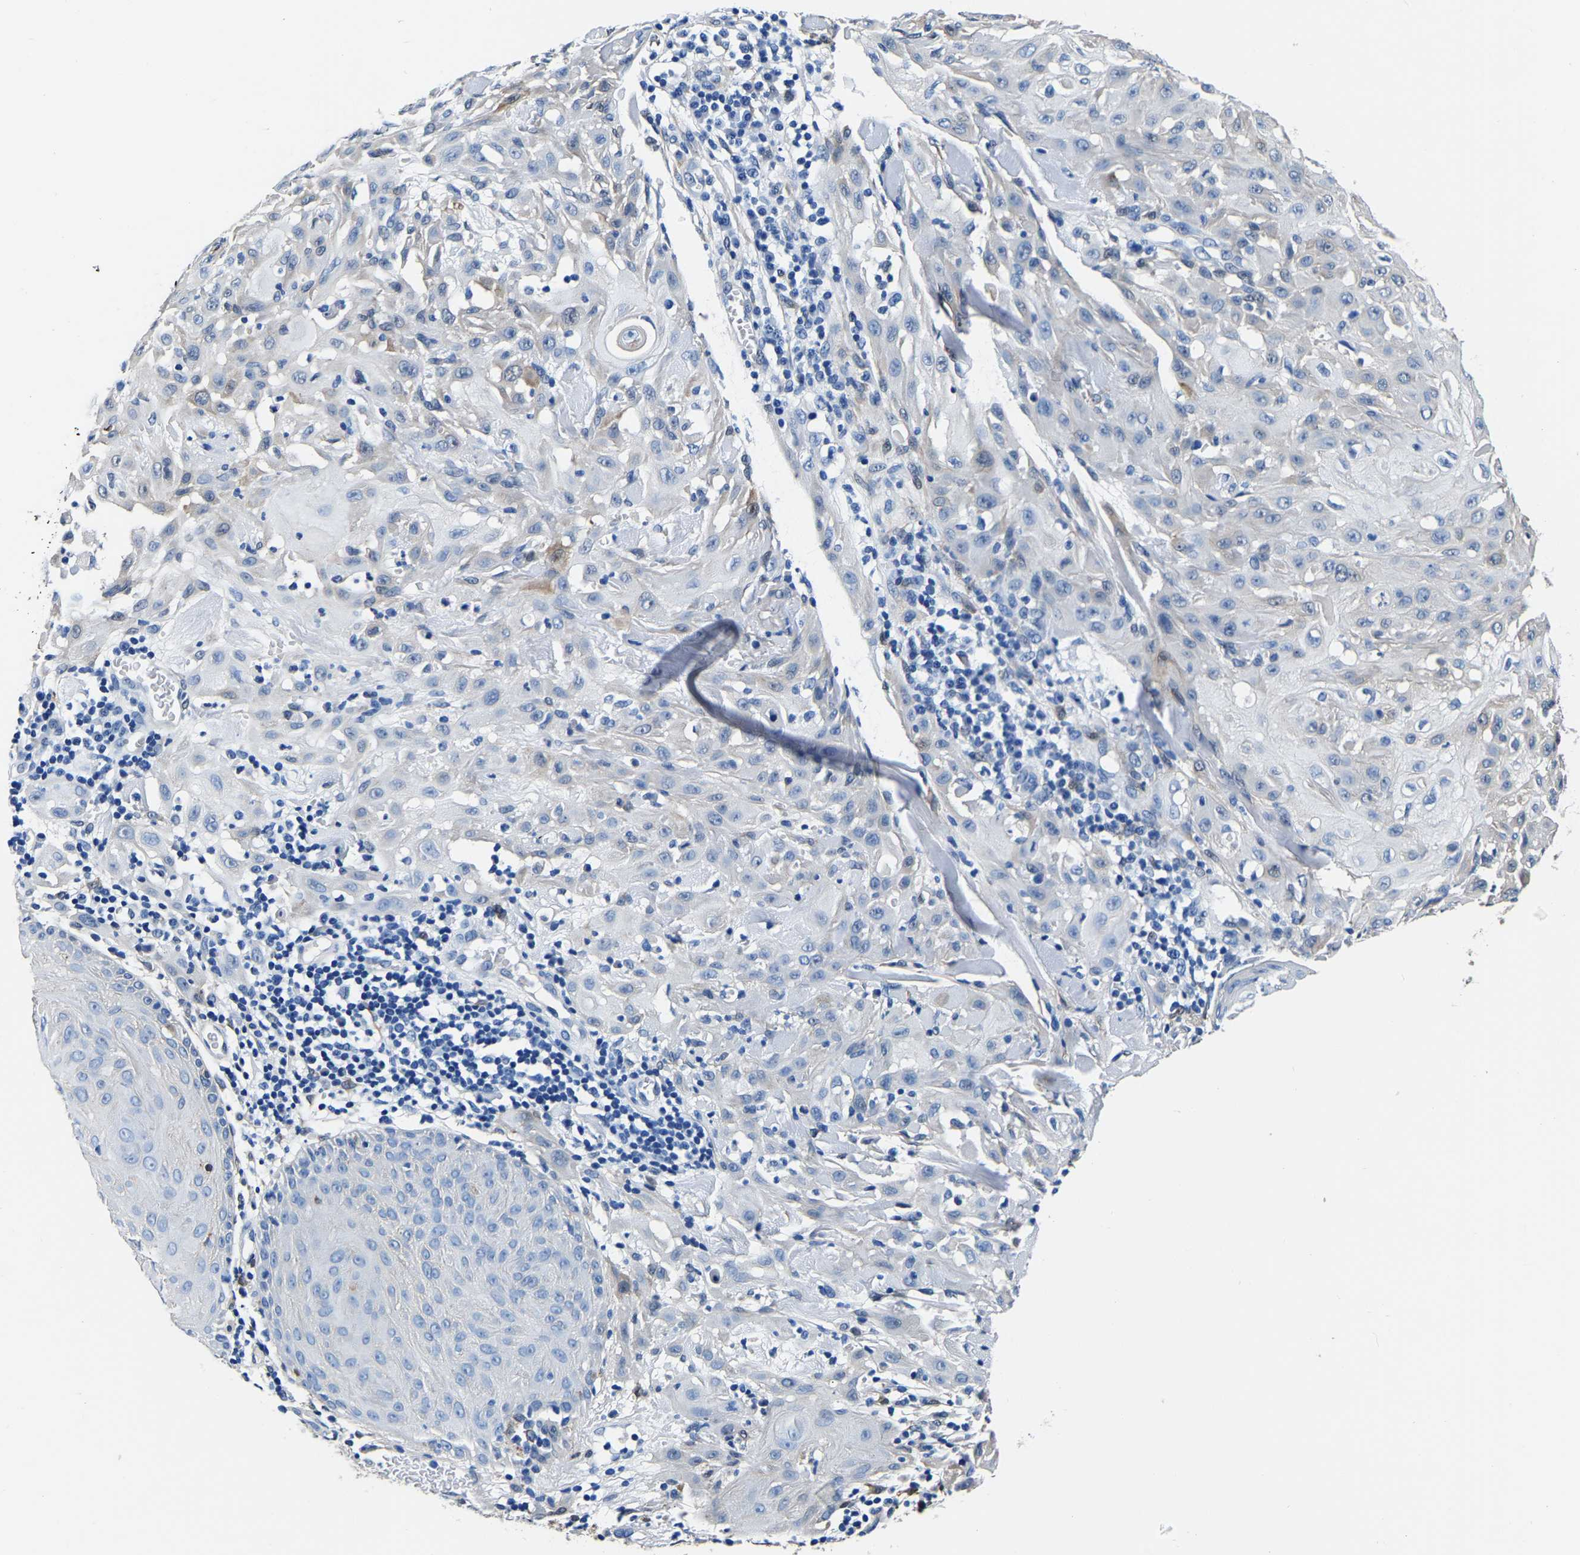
{"staining": {"intensity": "weak", "quantity": "<25%", "location": "cytoplasmic/membranous"}, "tissue": "skin cancer", "cell_type": "Tumor cells", "image_type": "cancer", "snomed": [{"axis": "morphology", "description": "Squamous cell carcinoma, NOS"}, {"axis": "topography", "description": "Skin"}], "caption": "Tumor cells show no significant protein staining in skin cancer (squamous cell carcinoma).", "gene": "S100A13", "patient": {"sex": "male", "age": 24}}